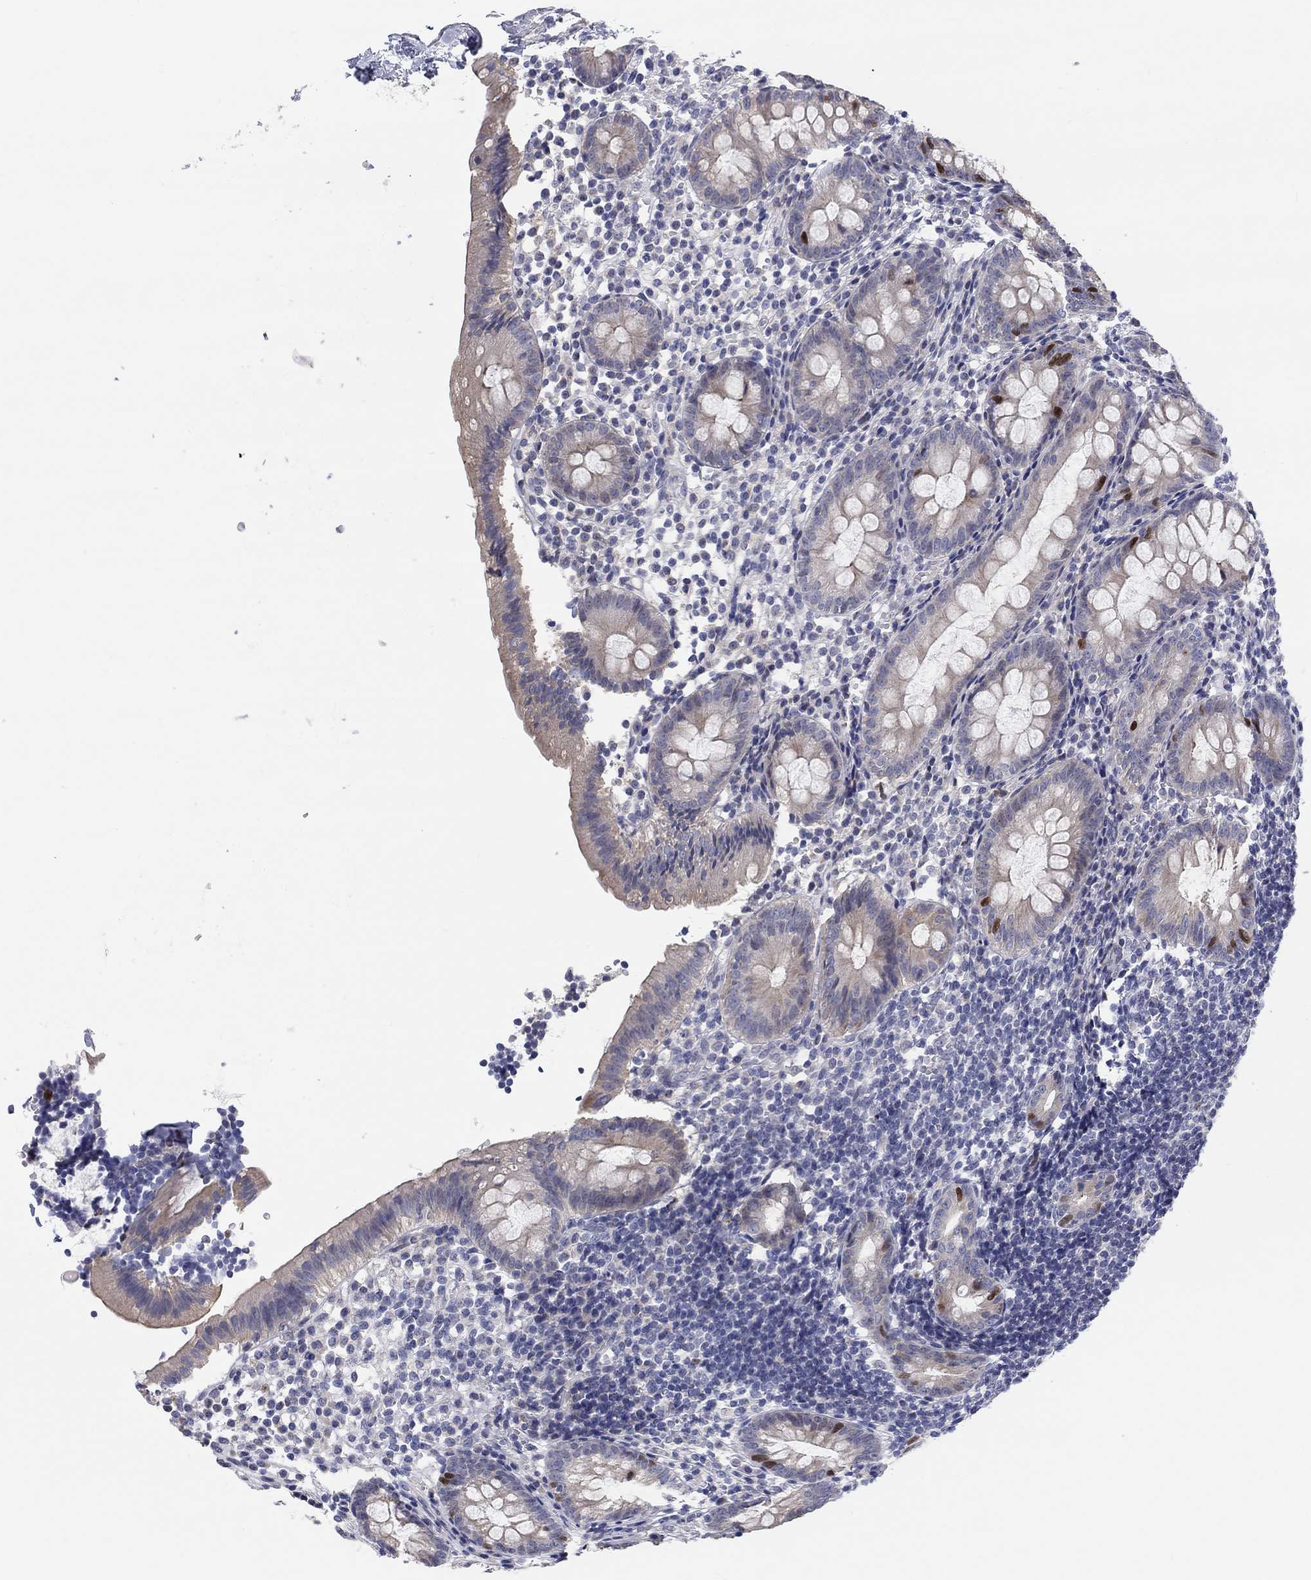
{"staining": {"intensity": "strong", "quantity": "<25%", "location": "nuclear"}, "tissue": "appendix", "cell_type": "Glandular cells", "image_type": "normal", "snomed": [{"axis": "morphology", "description": "Normal tissue, NOS"}, {"axis": "topography", "description": "Appendix"}], "caption": "IHC image of benign appendix: human appendix stained using IHC demonstrates medium levels of strong protein expression localized specifically in the nuclear of glandular cells, appearing as a nuclear brown color.", "gene": "PRC1", "patient": {"sex": "female", "age": 40}}